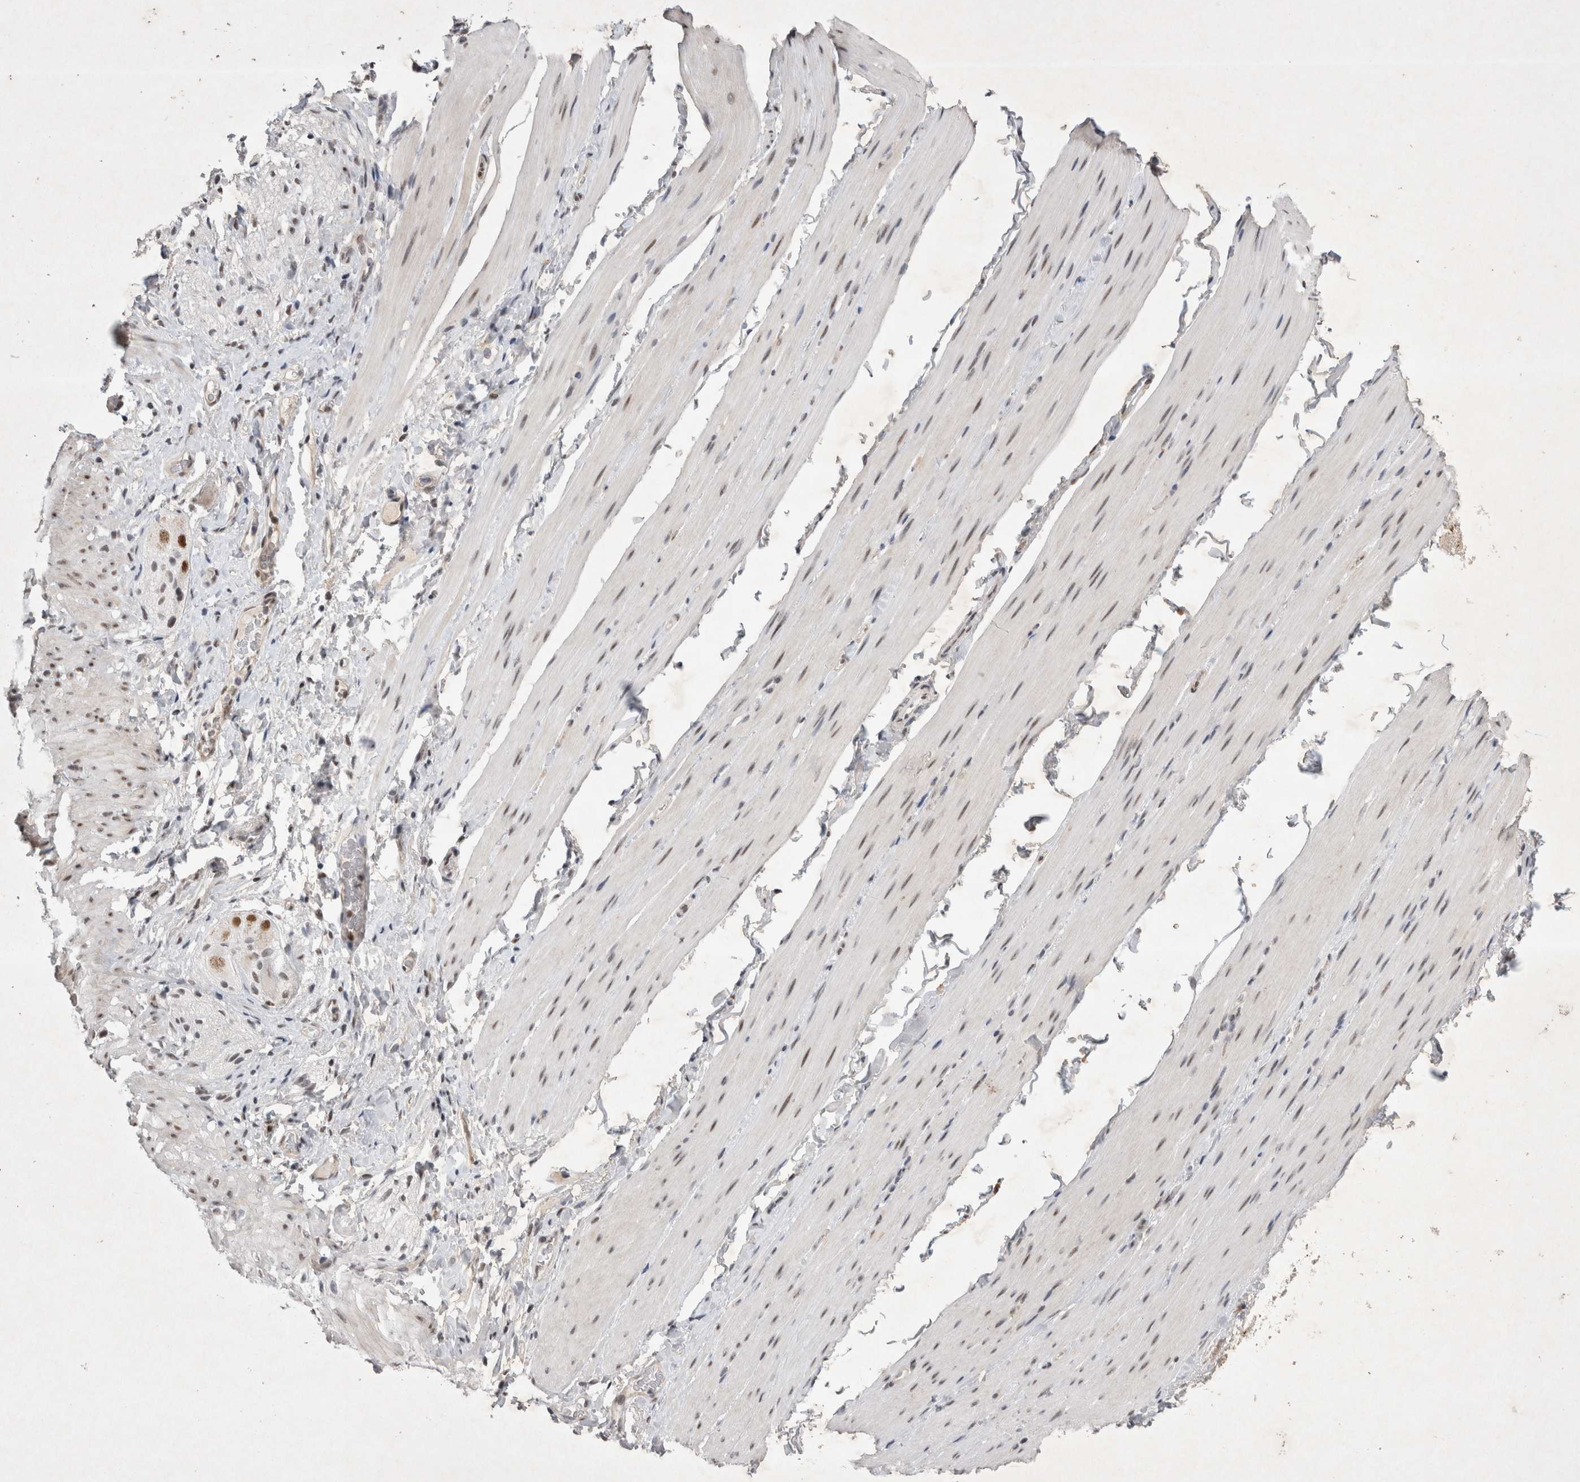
{"staining": {"intensity": "weak", "quantity": "25%-75%", "location": "nuclear"}, "tissue": "smooth muscle", "cell_type": "Smooth muscle cells", "image_type": "normal", "snomed": [{"axis": "morphology", "description": "Normal tissue, NOS"}, {"axis": "topography", "description": "Smooth muscle"}, {"axis": "topography", "description": "Small intestine"}], "caption": "Immunohistochemistry (IHC) (DAB) staining of unremarkable smooth muscle displays weak nuclear protein expression in about 25%-75% of smooth muscle cells.", "gene": "RBM6", "patient": {"sex": "female", "age": 84}}